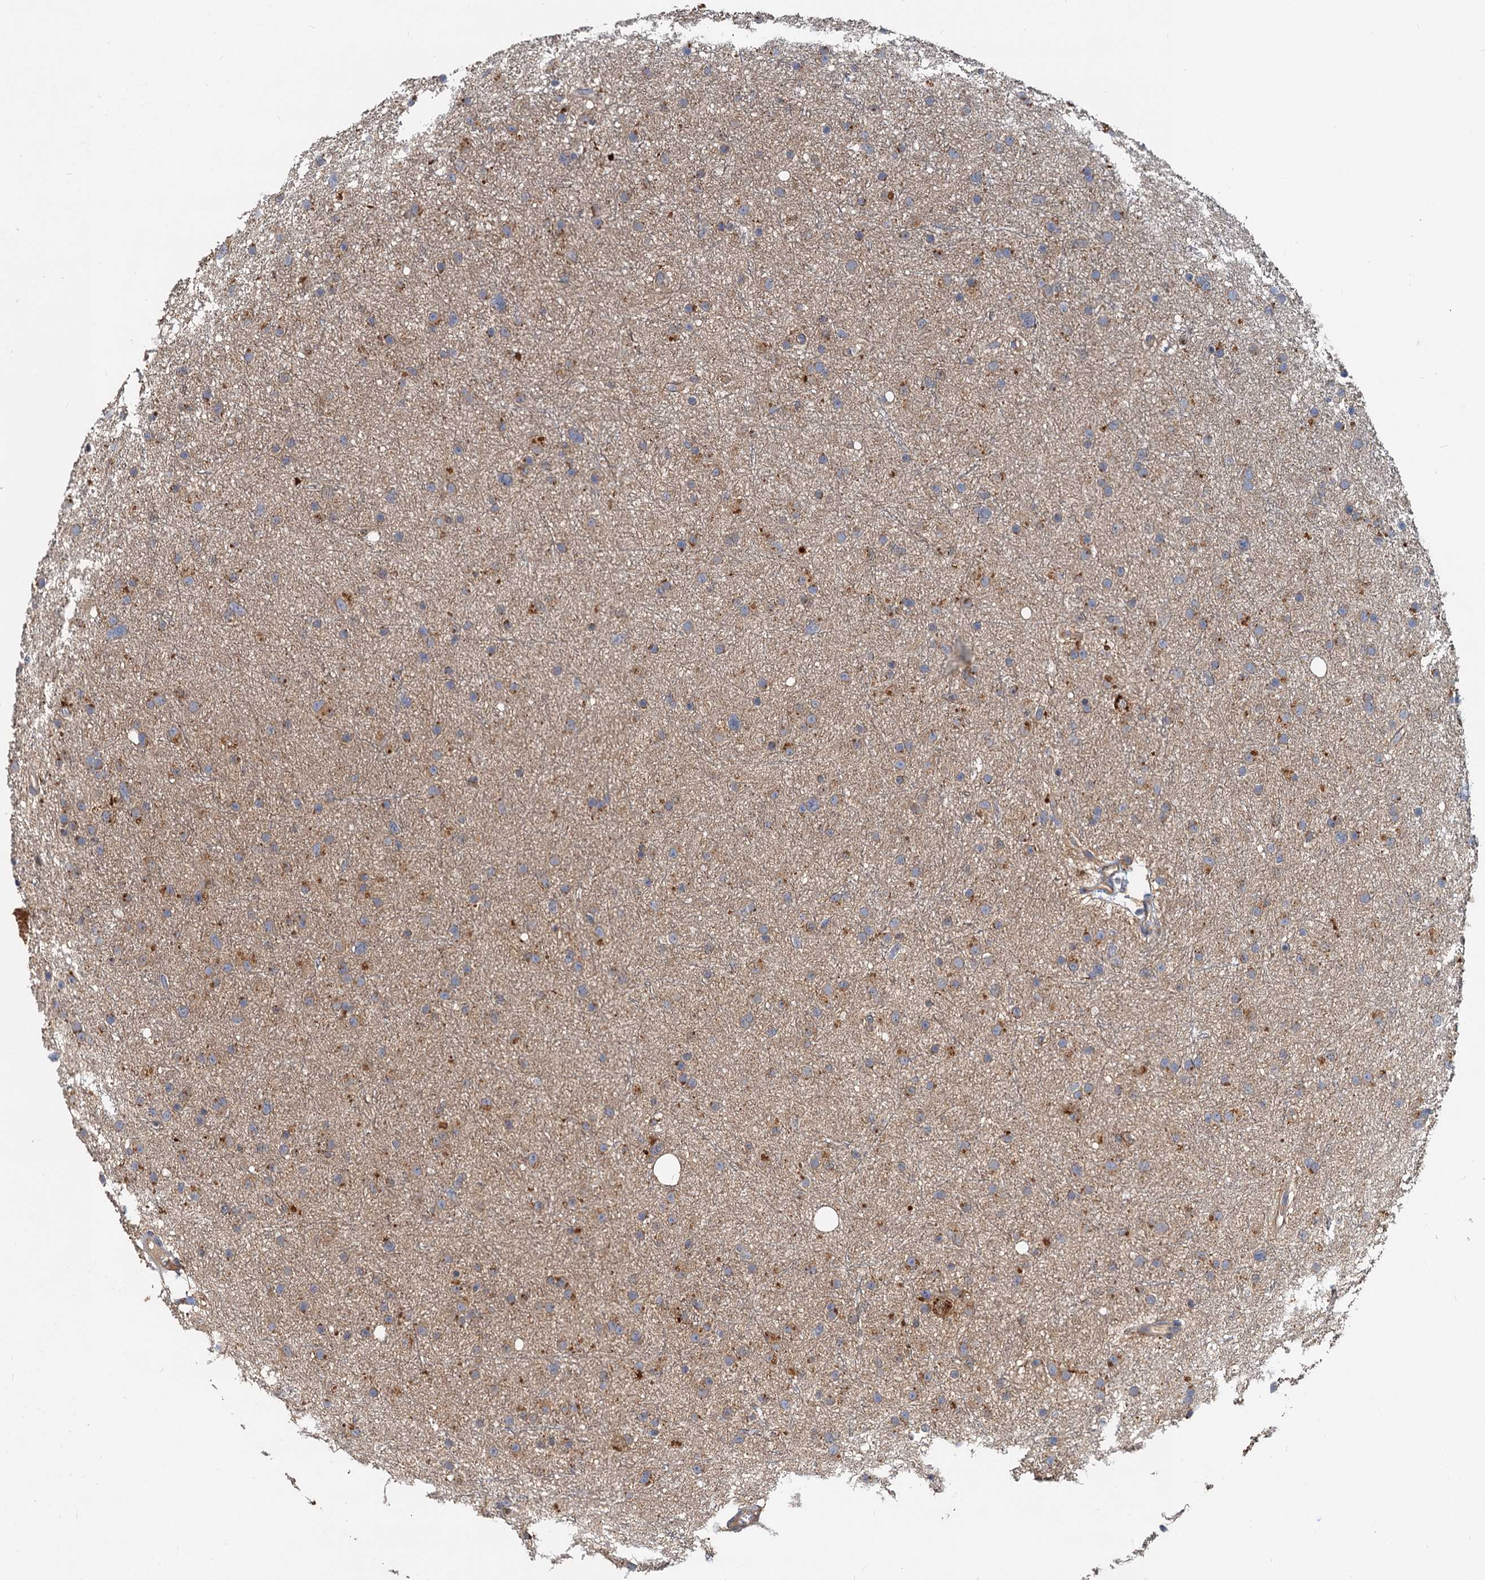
{"staining": {"intensity": "moderate", "quantity": "<25%", "location": "cytoplasmic/membranous"}, "tissue": "glioma", "cell_type": "Tumor cells", "image_type": "cancer", "snomed": [{"axis": "morphology", "description": "Glioma, malignant, Low grade"}, {"axis": "topography", "description": "Cerebral cortex"}], "caption": "The histopathology image exhibits immunohistochemical staining of low-grade glioma (malignant). There is moderate cytoplasmic/membranous staining is present in approximately <25% of tumor cells.", "gene": "TOLLIP", "patient": {"sex": "female", "age": 39}}